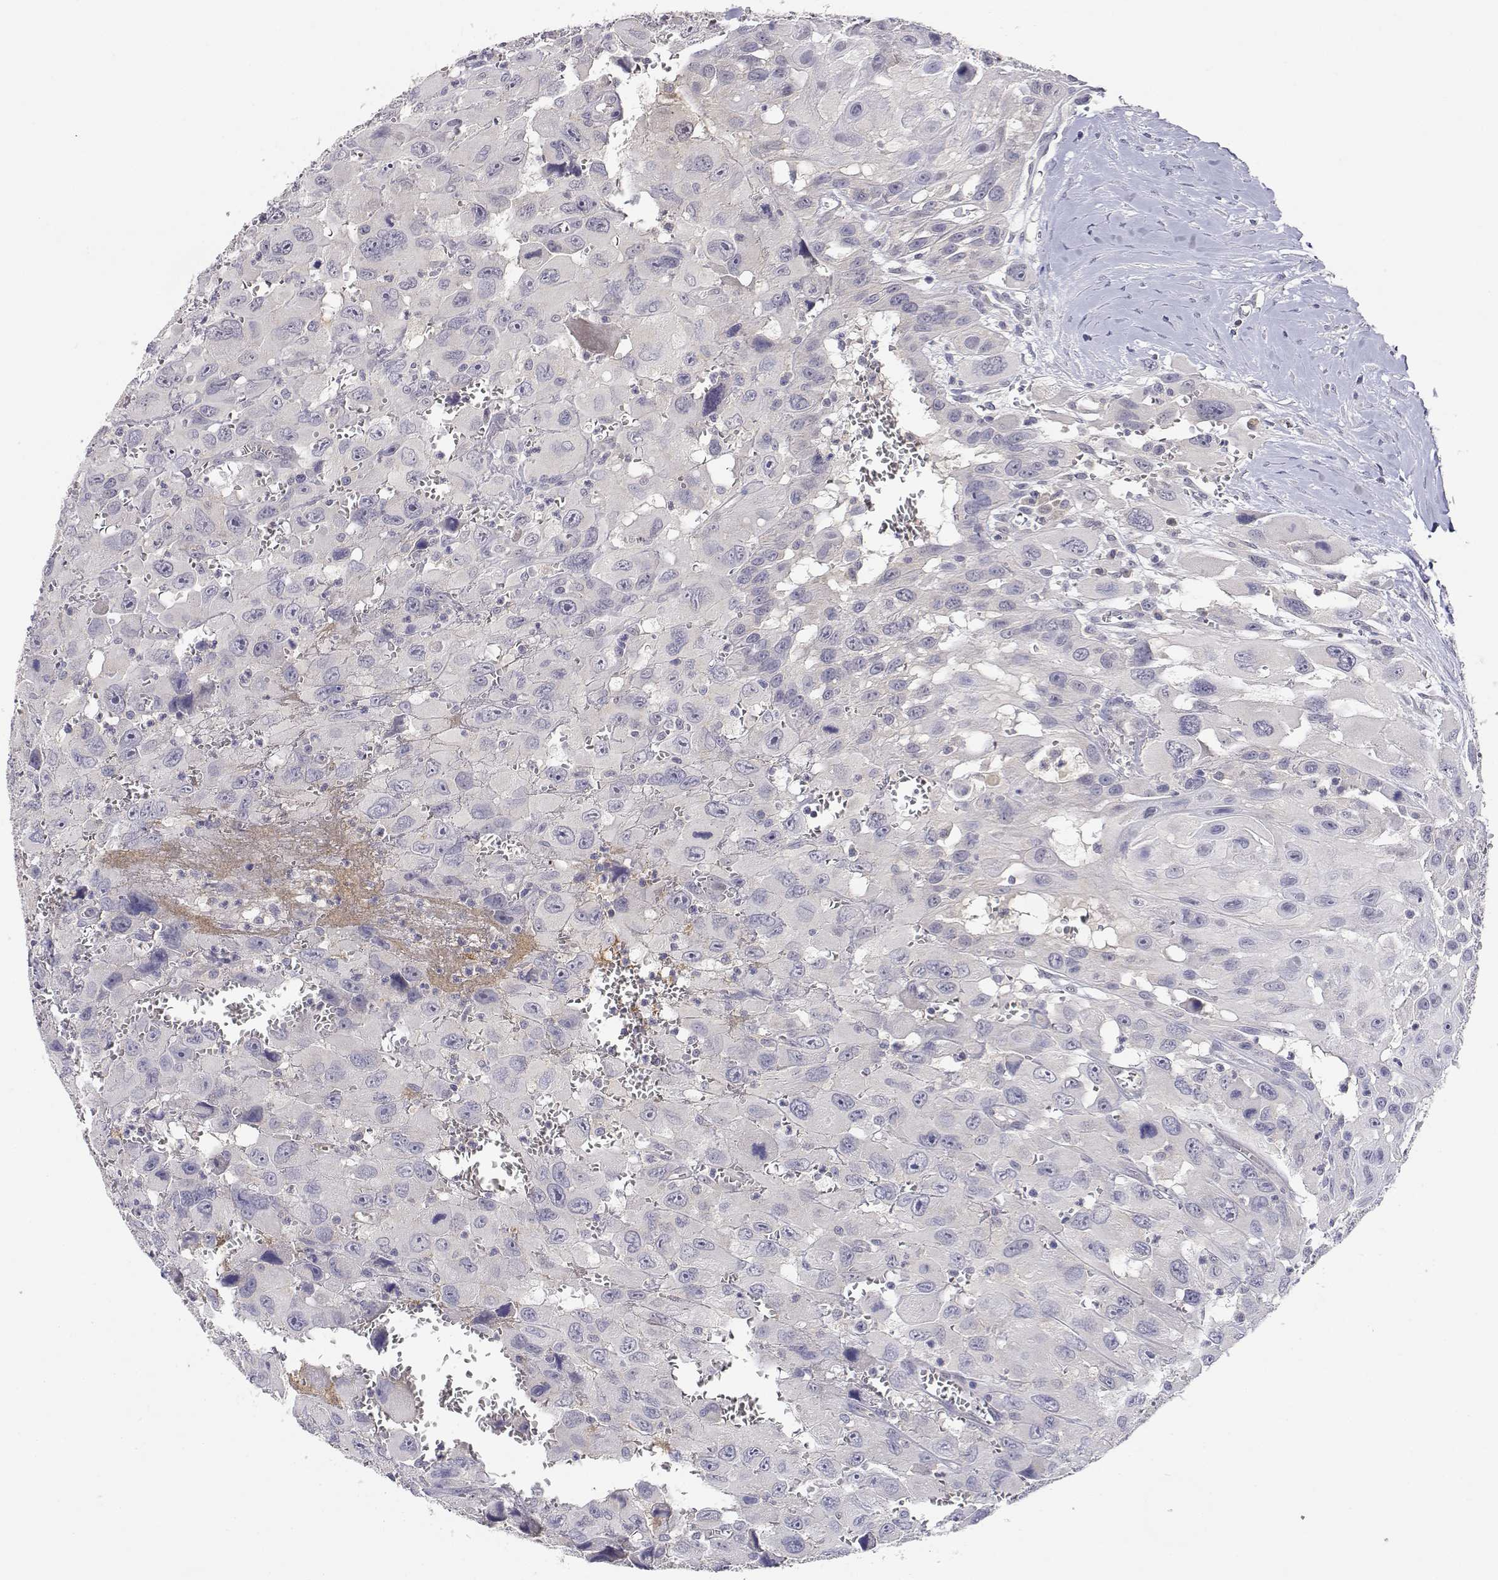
{"staining": {"intensity": "negative", "quantity": "none", "location": "none"}, "tissue": "head and neck cancer", "cell_type": "Tumor cells", "image_type": "cancer", "snomed": [{"axis": "morphology", "description": "Squamous cell carcinoma, NOS"}, {"axis": "morphology", "description": "Squamous cell carcinoma, metastatic, NOS"}, {"axis": "topography", "description": "Oral tissue"}, {"axis": "topography", "description": "Head-Neck"}], "caption": "Tumor cells are negative for protein expression in human head and neck metastatic squamous cell carcinoma.", "gene": "ADA", "patient": {"sex": "female", "age": 85}}